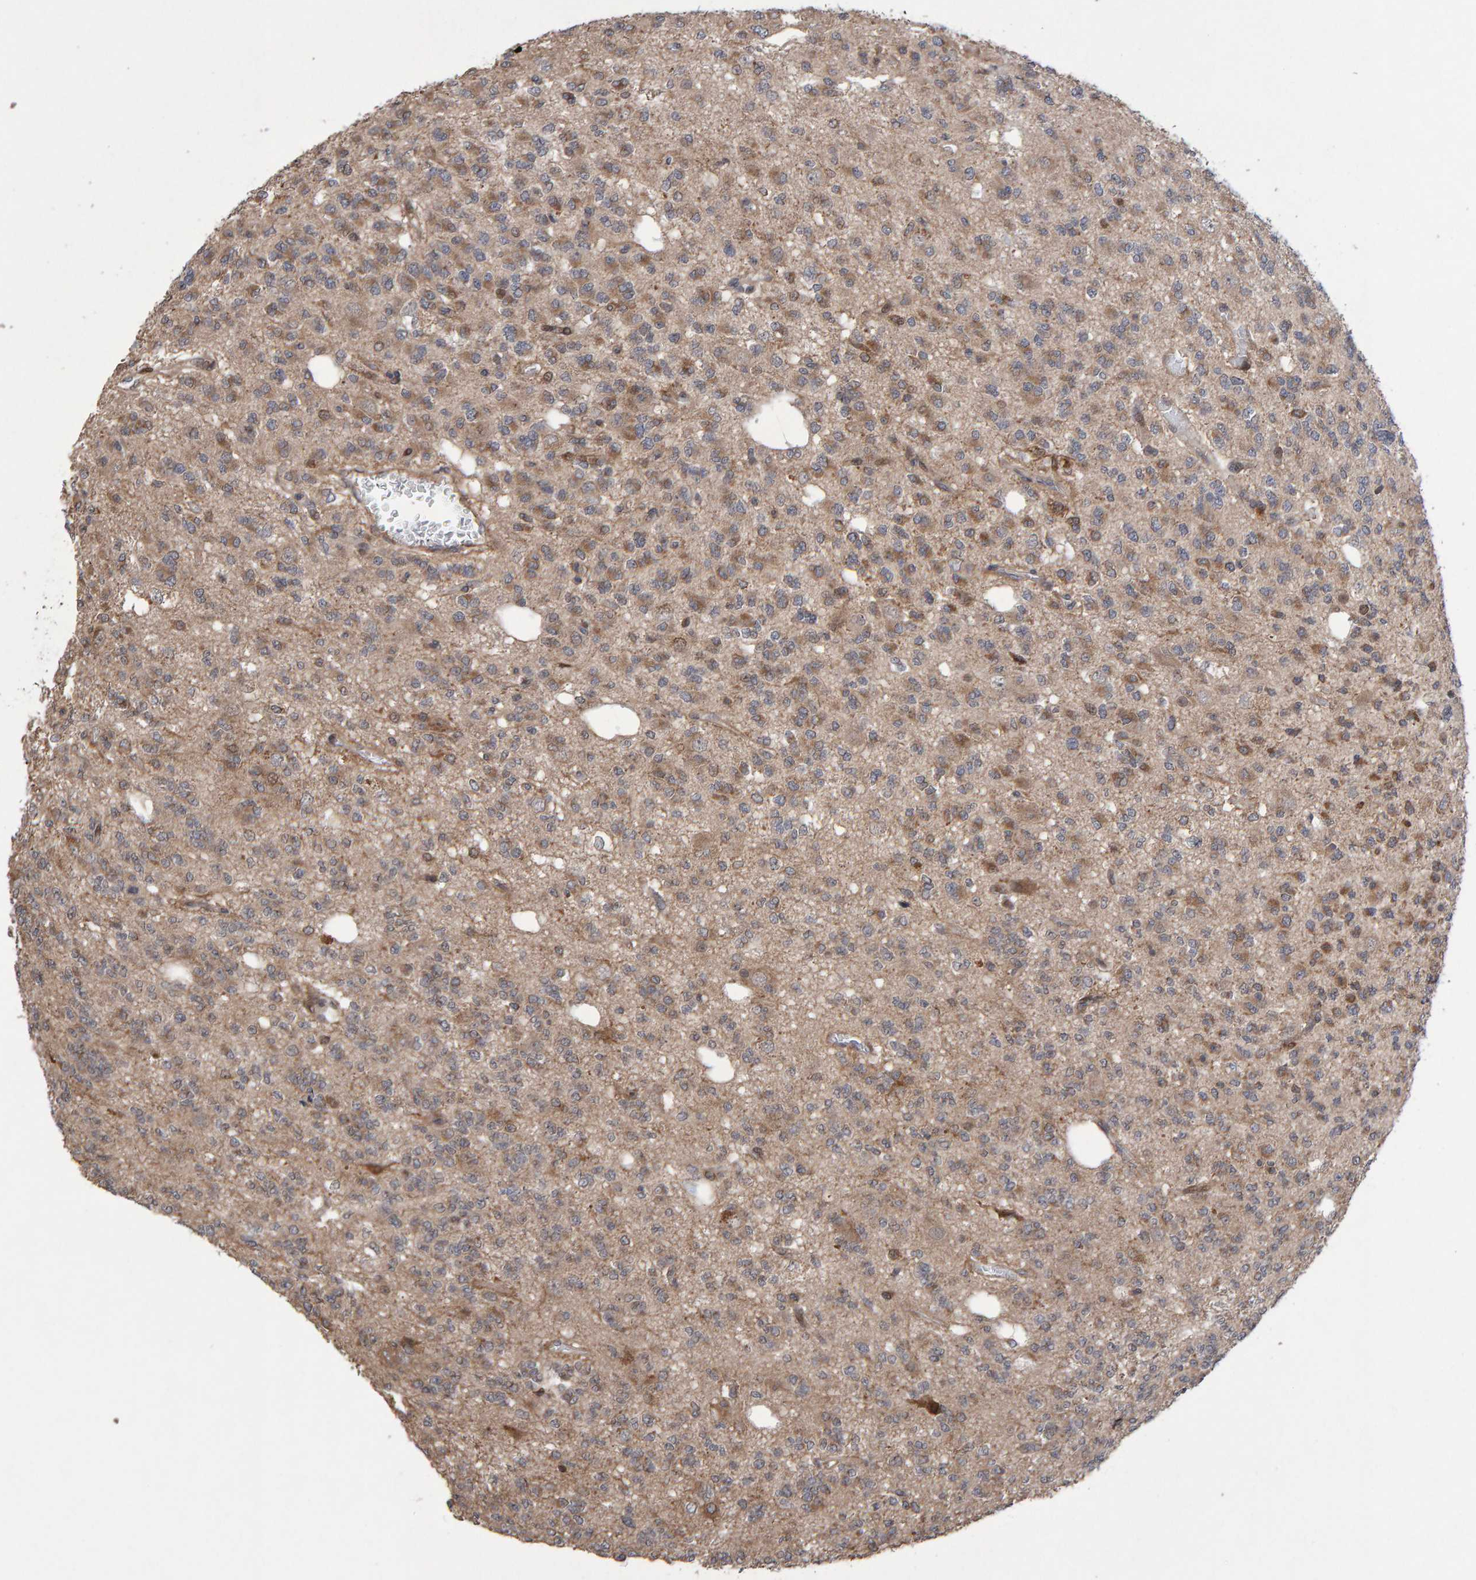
{"staining": {"intensity": "weak", "quantity": ">75%", "location": "cytoplasmic/membranous"}, "tissue": "glioma", "cell_type": "Tumor cells", "image_type": "cancer", "snomed": [{"axis": "morphology", "description": "Glioma, malignant, Low grade"}, {"axis": "topography", "description": "Brain"}], "caption": "Malignant glioma (low-grade) was stained to show a protein in brown. There is low levels of weak cytoplasmic/membranous staining in about >75% of tumor cells.", "gene": "PECR", "patient": {"sex": "male", "age": 38}}